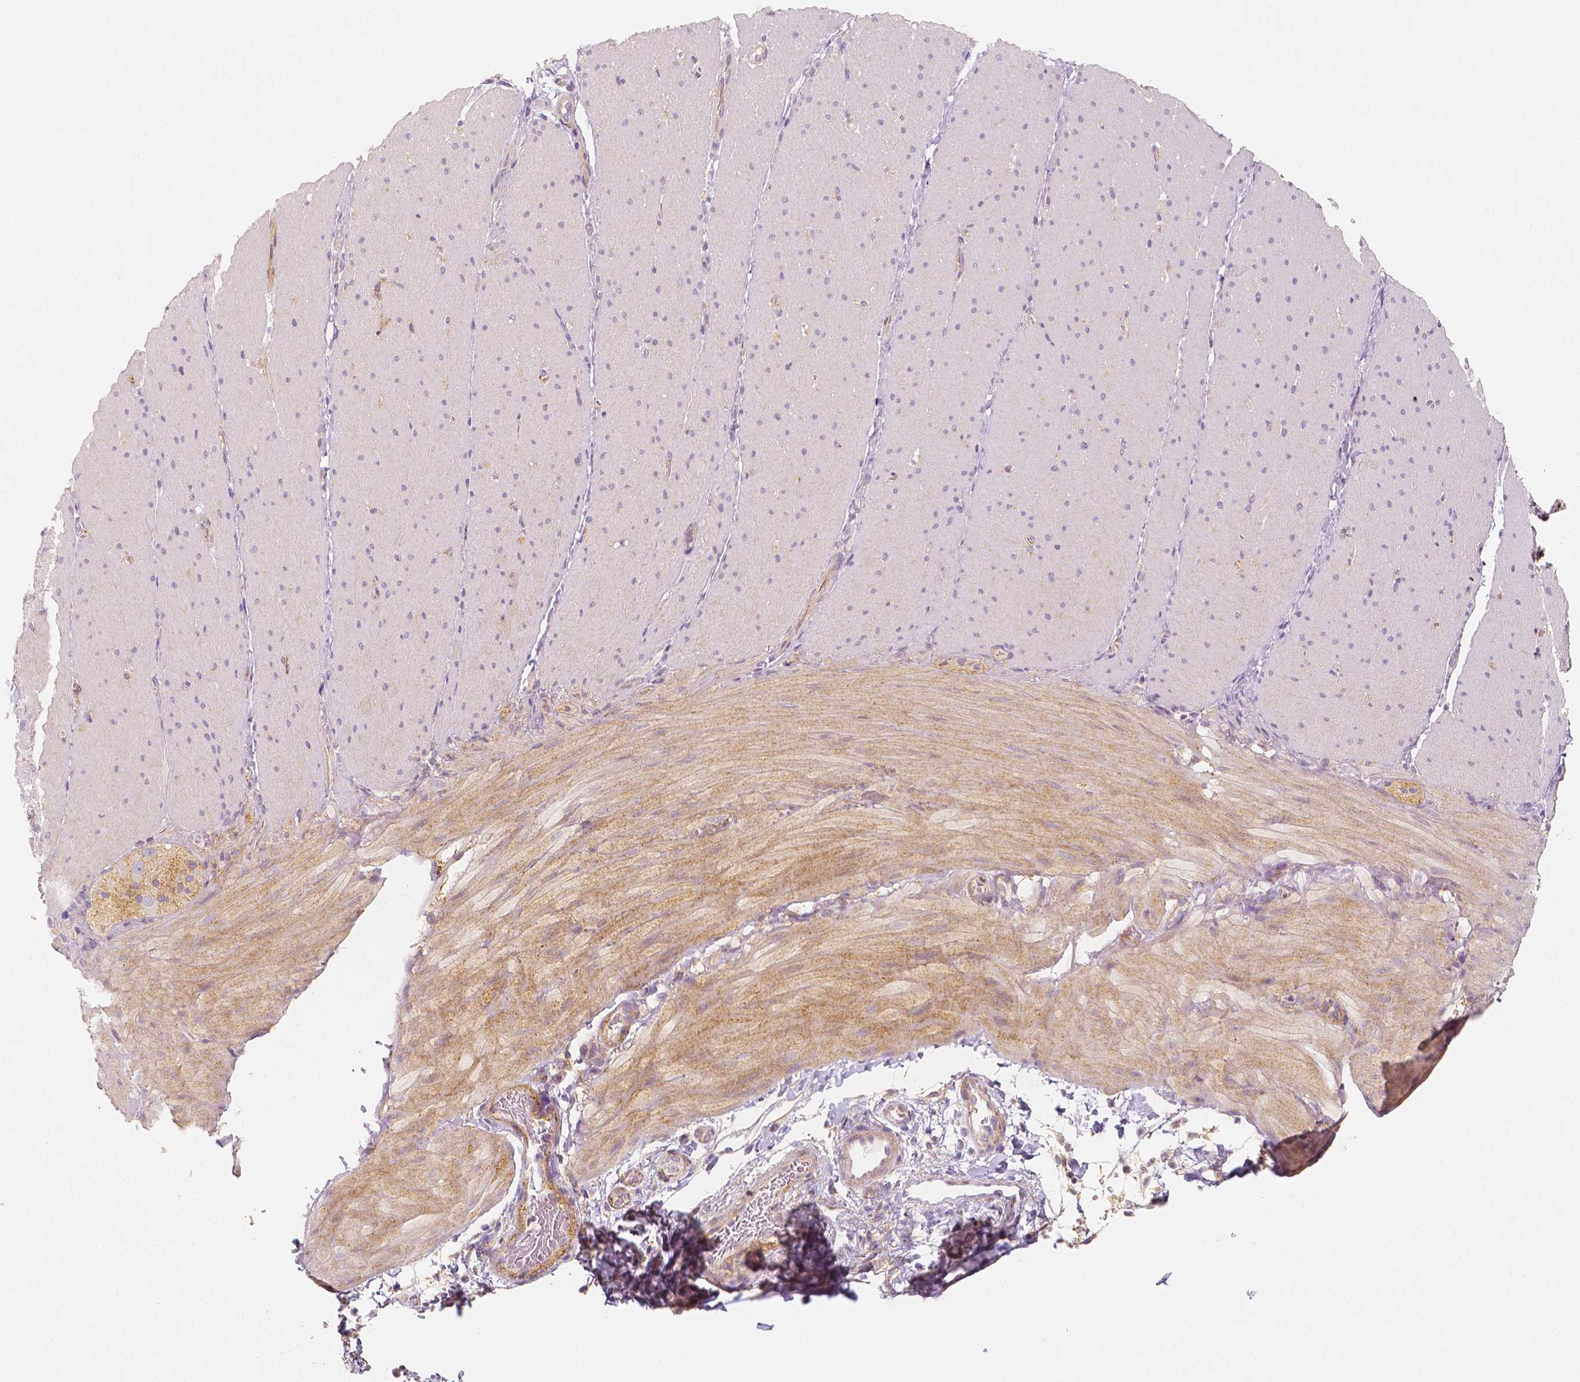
{"staining": {"intensity": "moderate", "quantity": "<25%", "location": "cytoplasmic/membranous"}, "tissue": "smooth muscle", "cell_type": "Smooth muscle cells", "image_type": "normal", "snomed": [{"axis": "morphology", "description": "Normal tissue, NOS"}, {"axis": "topography", "description": "Smooth muscle"}, {"axis": "topography", "description": "Colon"}], "caption": "Smooth muscle cells display low levels of moderate cytoplasmic/membranous positivity in about <25% of cells in unremarkable human smooth muscle. The staining was performed using DAB to visualize the protein expression in brown, while the nuclei were stained in blue with hematoxylin (Magnification: 20x).", "gene": "THY1", "patient": {"sex": "male", "age": 73}}